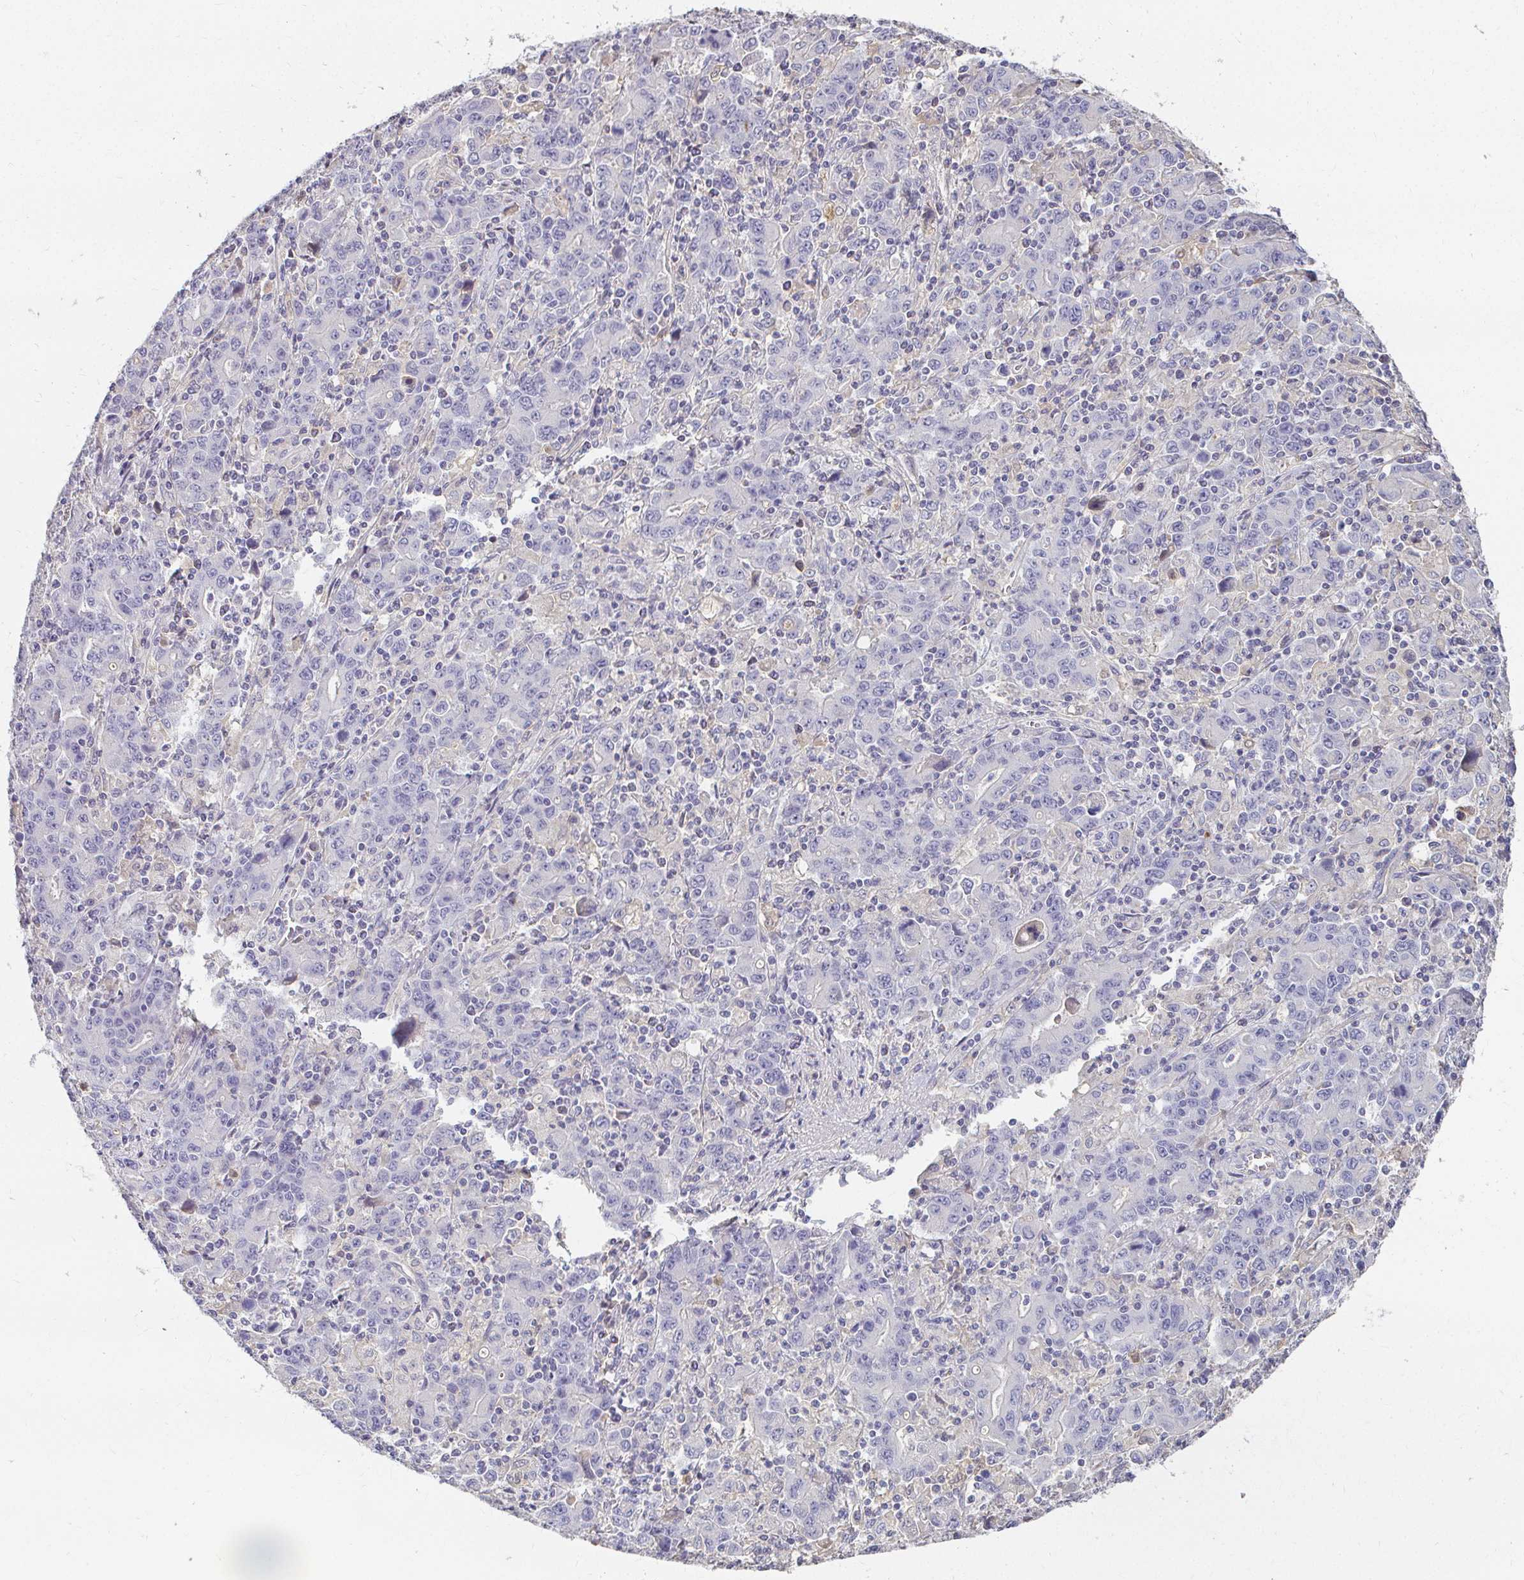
{"staining": {"intensity": "negative", "quantity": "none", "location": "none"}, "tissue": "stomach cancer", "cell_type": "Tumor cells", "image_type": "cancer", "snomed": [{"axis": "morphology", "description": "Adenocarcinoma, NOS"}, {"axis": "topography", "description": "Stomach, upper"}], "caption": "The image exhibits no significant staining in tumor cells of stomach cancer (adenocarcinoma).", "gene": "LOXL4", "patient": {"sex": "male", "age": 69}}